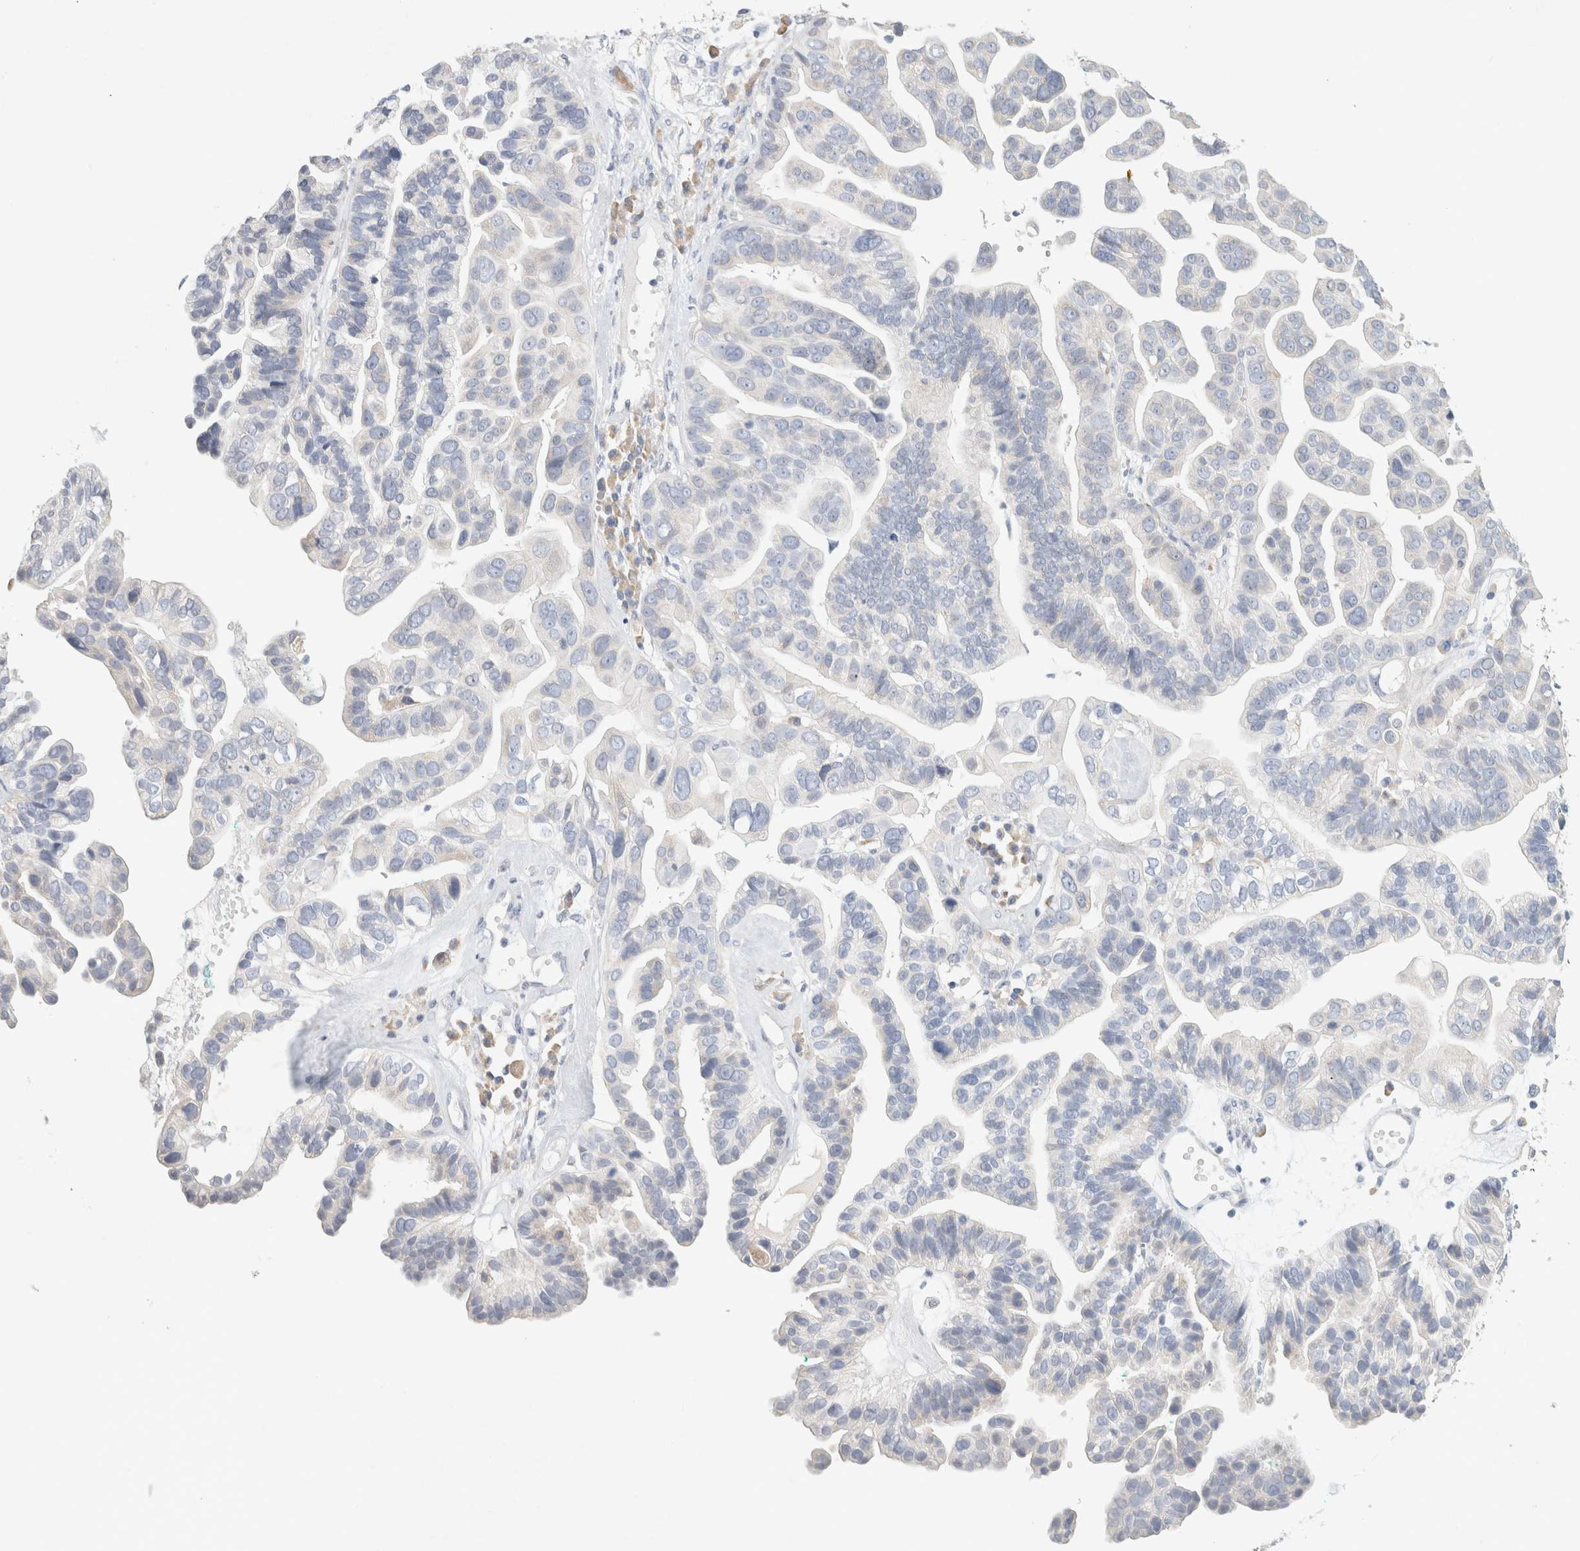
{"staining": {"intensity": "negative", "quantity": "none", "location": "none"}, "tissue": "ovarian cancer", "cell_type": "Tumor cells", "image_type": "cancer", "snomed": [{"axis": "morphology", "description": "Cystadenocarcinoma, serous, NOS"}, {"axis": "topography", "description": "Ovary"}], "caption": "The micrograph reveals no staining of tumor cells in ovarian cancer.", "gene": "NEFM", "patient": {"sex": "female", "age": 56}}